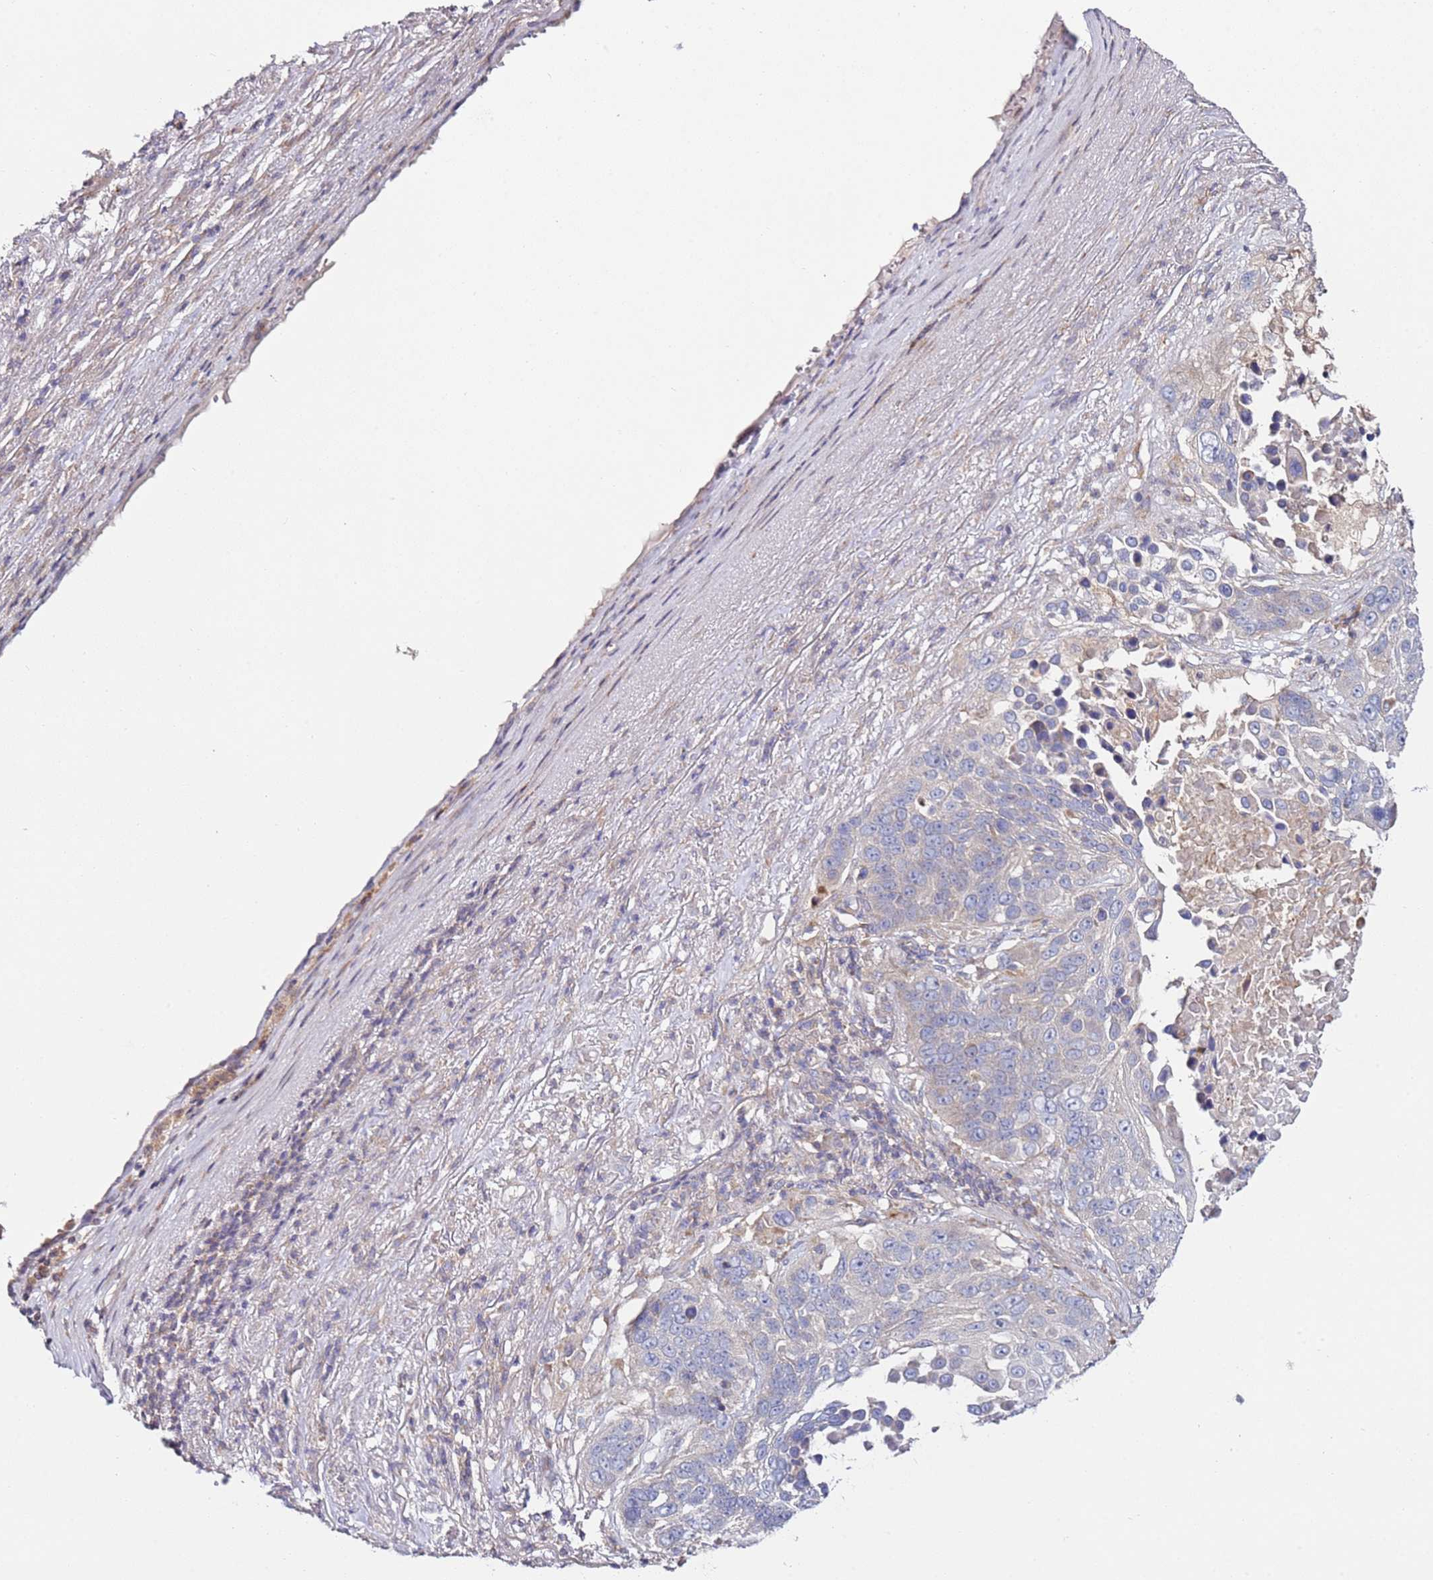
{"staining": {"intensity": "negative", "quantity": "none", "location": "none"}, "tissue": "lung cancer", "cell_type": "Tumor cells", "image_type": "cancer", "snomed": [{"axis": "morphology", "description": "Normal tissue, NOS"}, {"axis": "morphology", "description": "Squamous cell carcinoma, NOS"}, {"axis": "topography", "description": "Lymph node"}, {"axis": "topography", "description": "Lung"}], "caption": "DAB (3,3'-diaminobenzidine) immunohistochemical staining of lung cancer (squamous cell carcinoma) reveals no significant expression in tumor cells.", "gene": "CNOT9", "patient": {"sex": "male", "age": 66}}